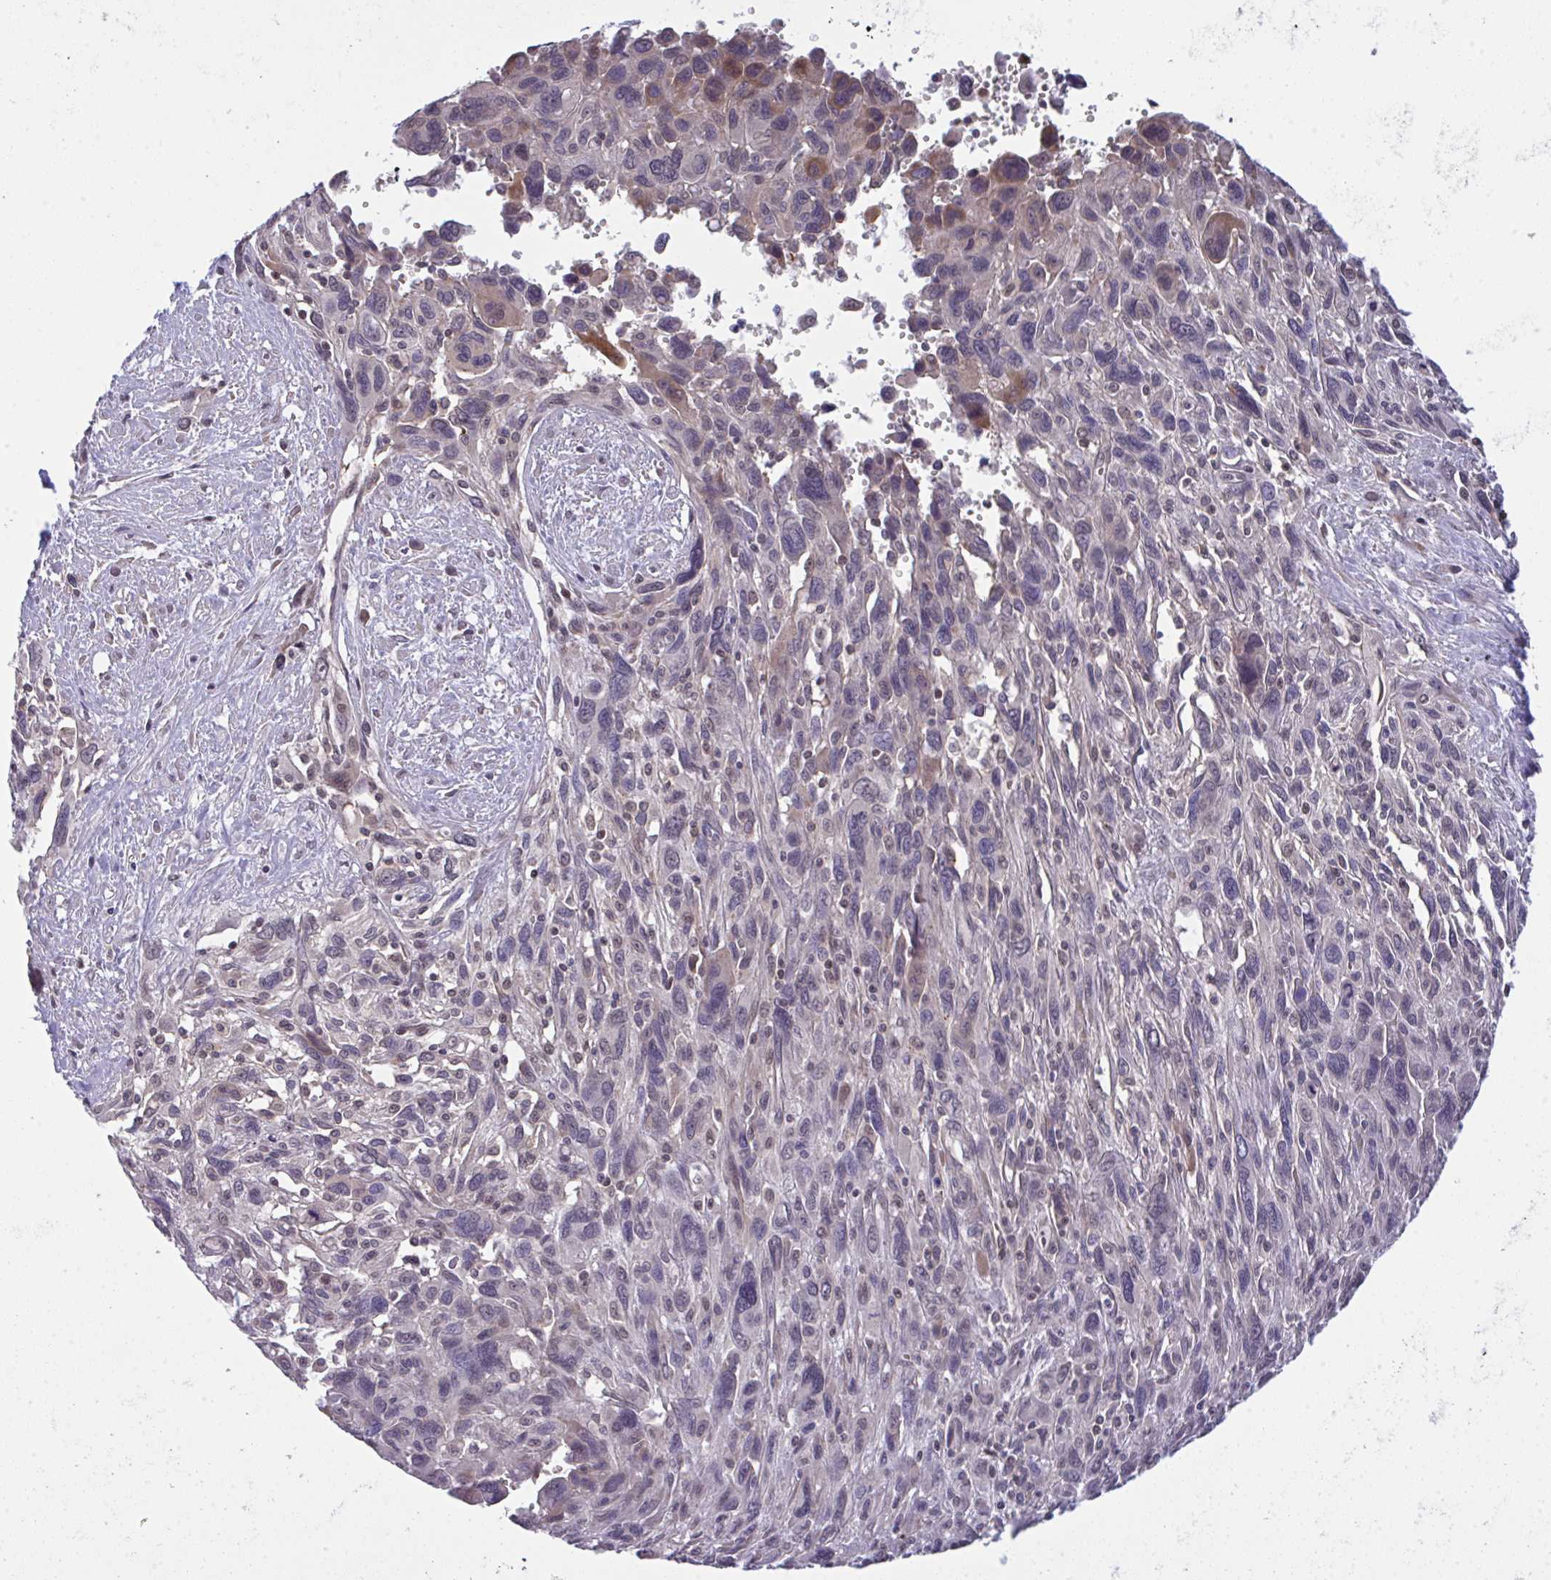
{"staining": {"intensity": "moderate", "quantity": "<25%", "location": "cytoplasmic/membranous,nuclear"}, "tissue": "pancreatic cancer", "cell_type": "Tumor cells", "image_type": "cancer", "snomed": [{"axis": "morphology", "description": "Adenocarcinoma, NOS"}, {"axis": "topography", "description": "Pancreas"}], "caption": "DAB immunohistochemical staining of adenocarcinoma (pancreatic) exhibits moderate cytoplasmic/membranous and nuclear protein staining in about <25% of tumor cells. (IHC, brightfield microscopy, high magnification).", "gene": "C9orf64", "patient": {"sex": "female", "age": 47}}